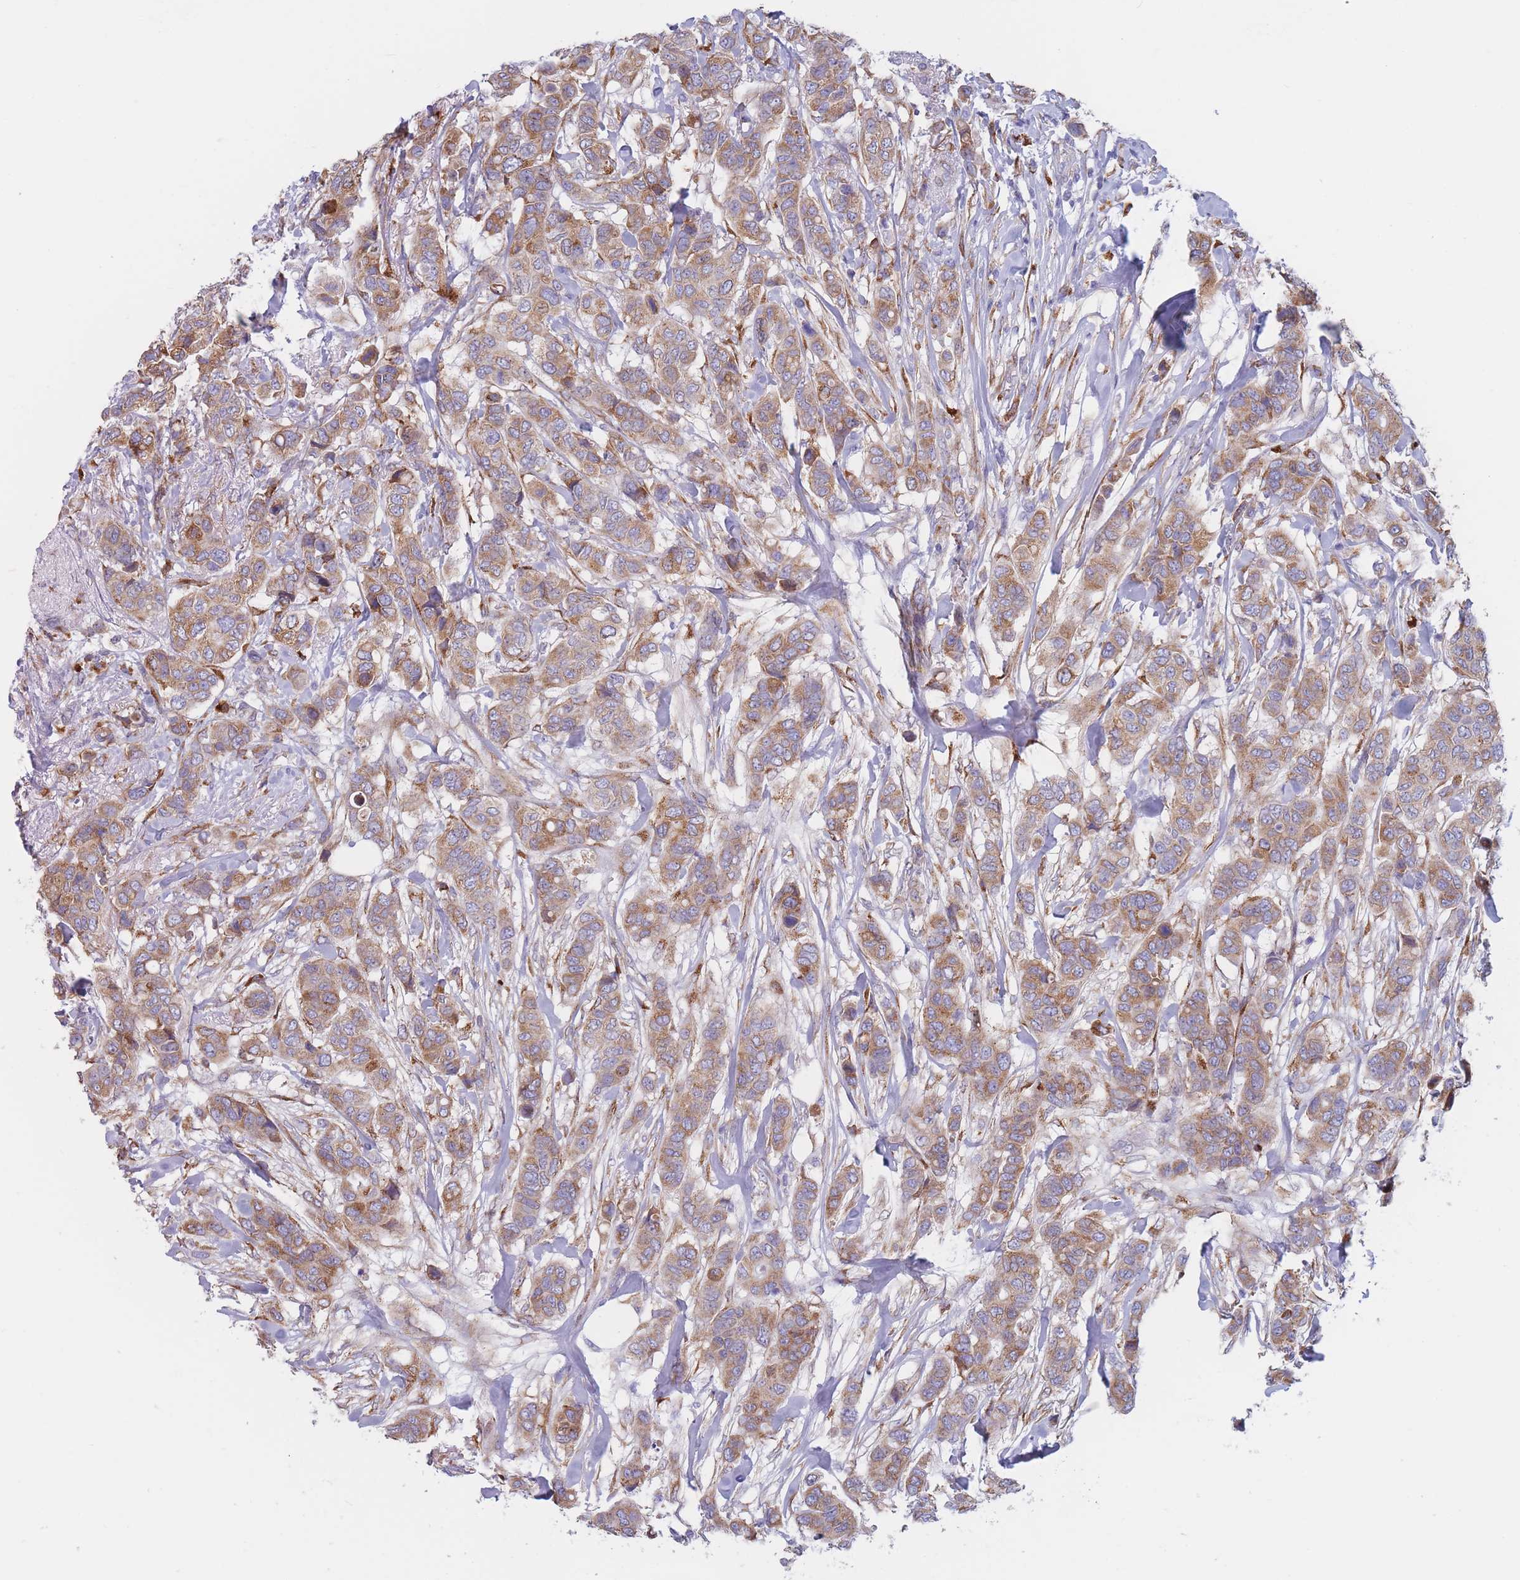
{"staining": {"intensity": "moderate", "quantity": ">75%", "location": "cytoplasmic/membranous"}, "tissue": "breast cancer", "cell_type": "Tumor cells", "image_type": "cancer", "snomed": [{"axis": "morphology", "description": "Lobular carcinoma"}, {"axis": "topography", "description": "Breast"}], "caption": "Breast cancer tissue displays moderate cytoplasmic/membranous expression in about >75% of tumor cells", "gene": "MRPL30", "patient": {"sex": "female", "age": 51}}